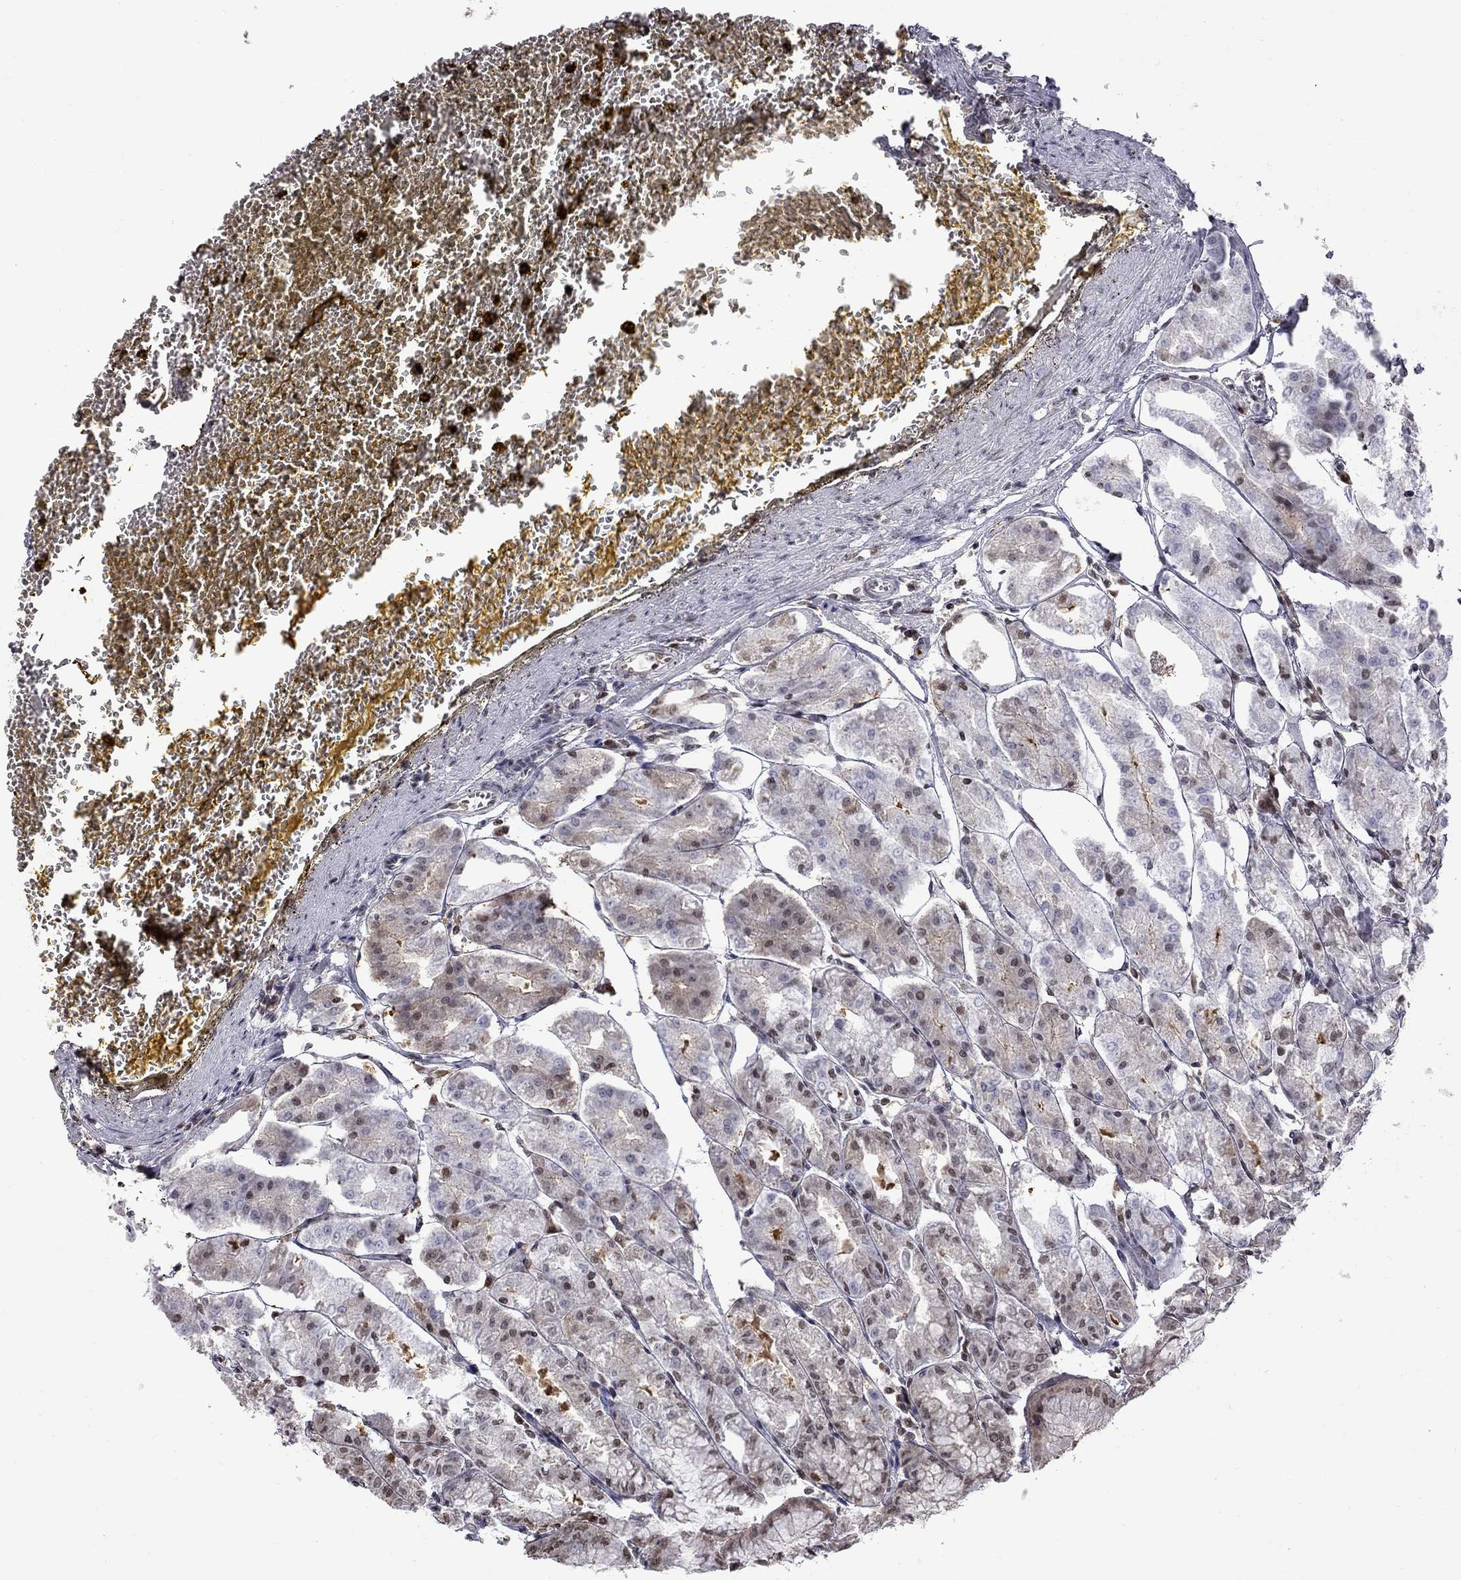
{"staining": {"intensity": "weak", "quantity": "<25%", "location": "nuclear"}, "tissue": "stomach", "cell_type": "Glandular cells", "image_type": "normal", "snomed": [{"axis": "morphology", "description": "Normal tissue, NOS"}, {"axis": "topography", "description": "Stomach, lower"}], "caption": "Image shows no significant protein expression in glandular cells of normal stomach. The staining was performed using DAB (3,3'-diaminobenzidine) to visualize the protein expression in brown, while the nuclei were stained in blue with hematoxylin (Magnification: 20x).", "gene": "RFWD3", "patient": {"sex": "male", "age": 71}}